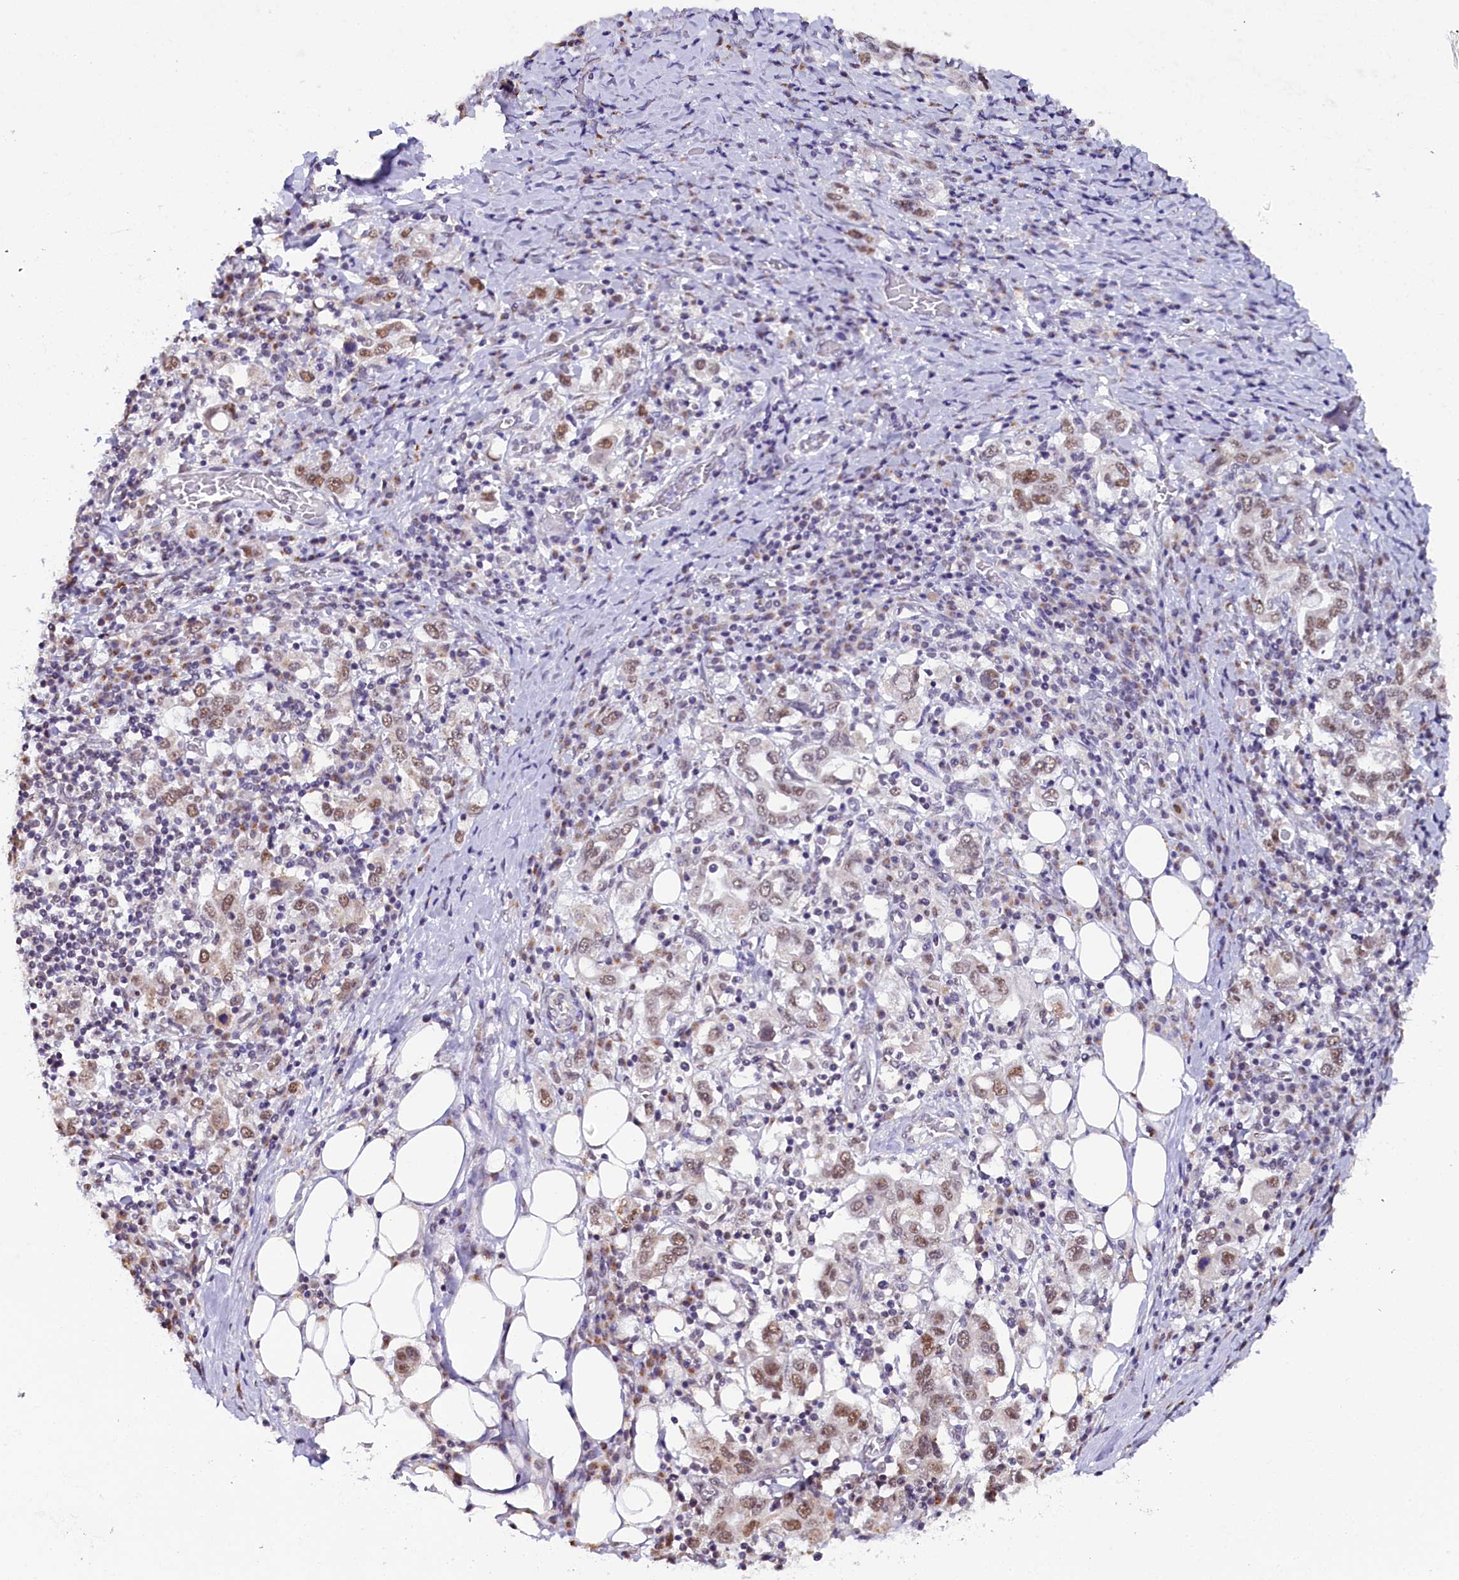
{"staining": {"intensity": "moderate", "quantity": ">75%", "location": "nuclear"}, "tissue": "stomach cancer", "cell_type": "Tumor cells", "image_type": "cancer", "snomed": [{"axis": "morphology", "description": "Adenocarcinoma, NOS"}, {"axis": "topography", "description": "Stomach, upper"}, {"axis": "topography", "description": "Stomach"}], "caption": "Adenocarcinoma (stomach) was stained to show a protein in brown. There is medium levels of moderate nuclear staining in approximately >75% of tumor cells.", "gene": "NCBP1", "patient": {"sex": "male", "age": 62}}